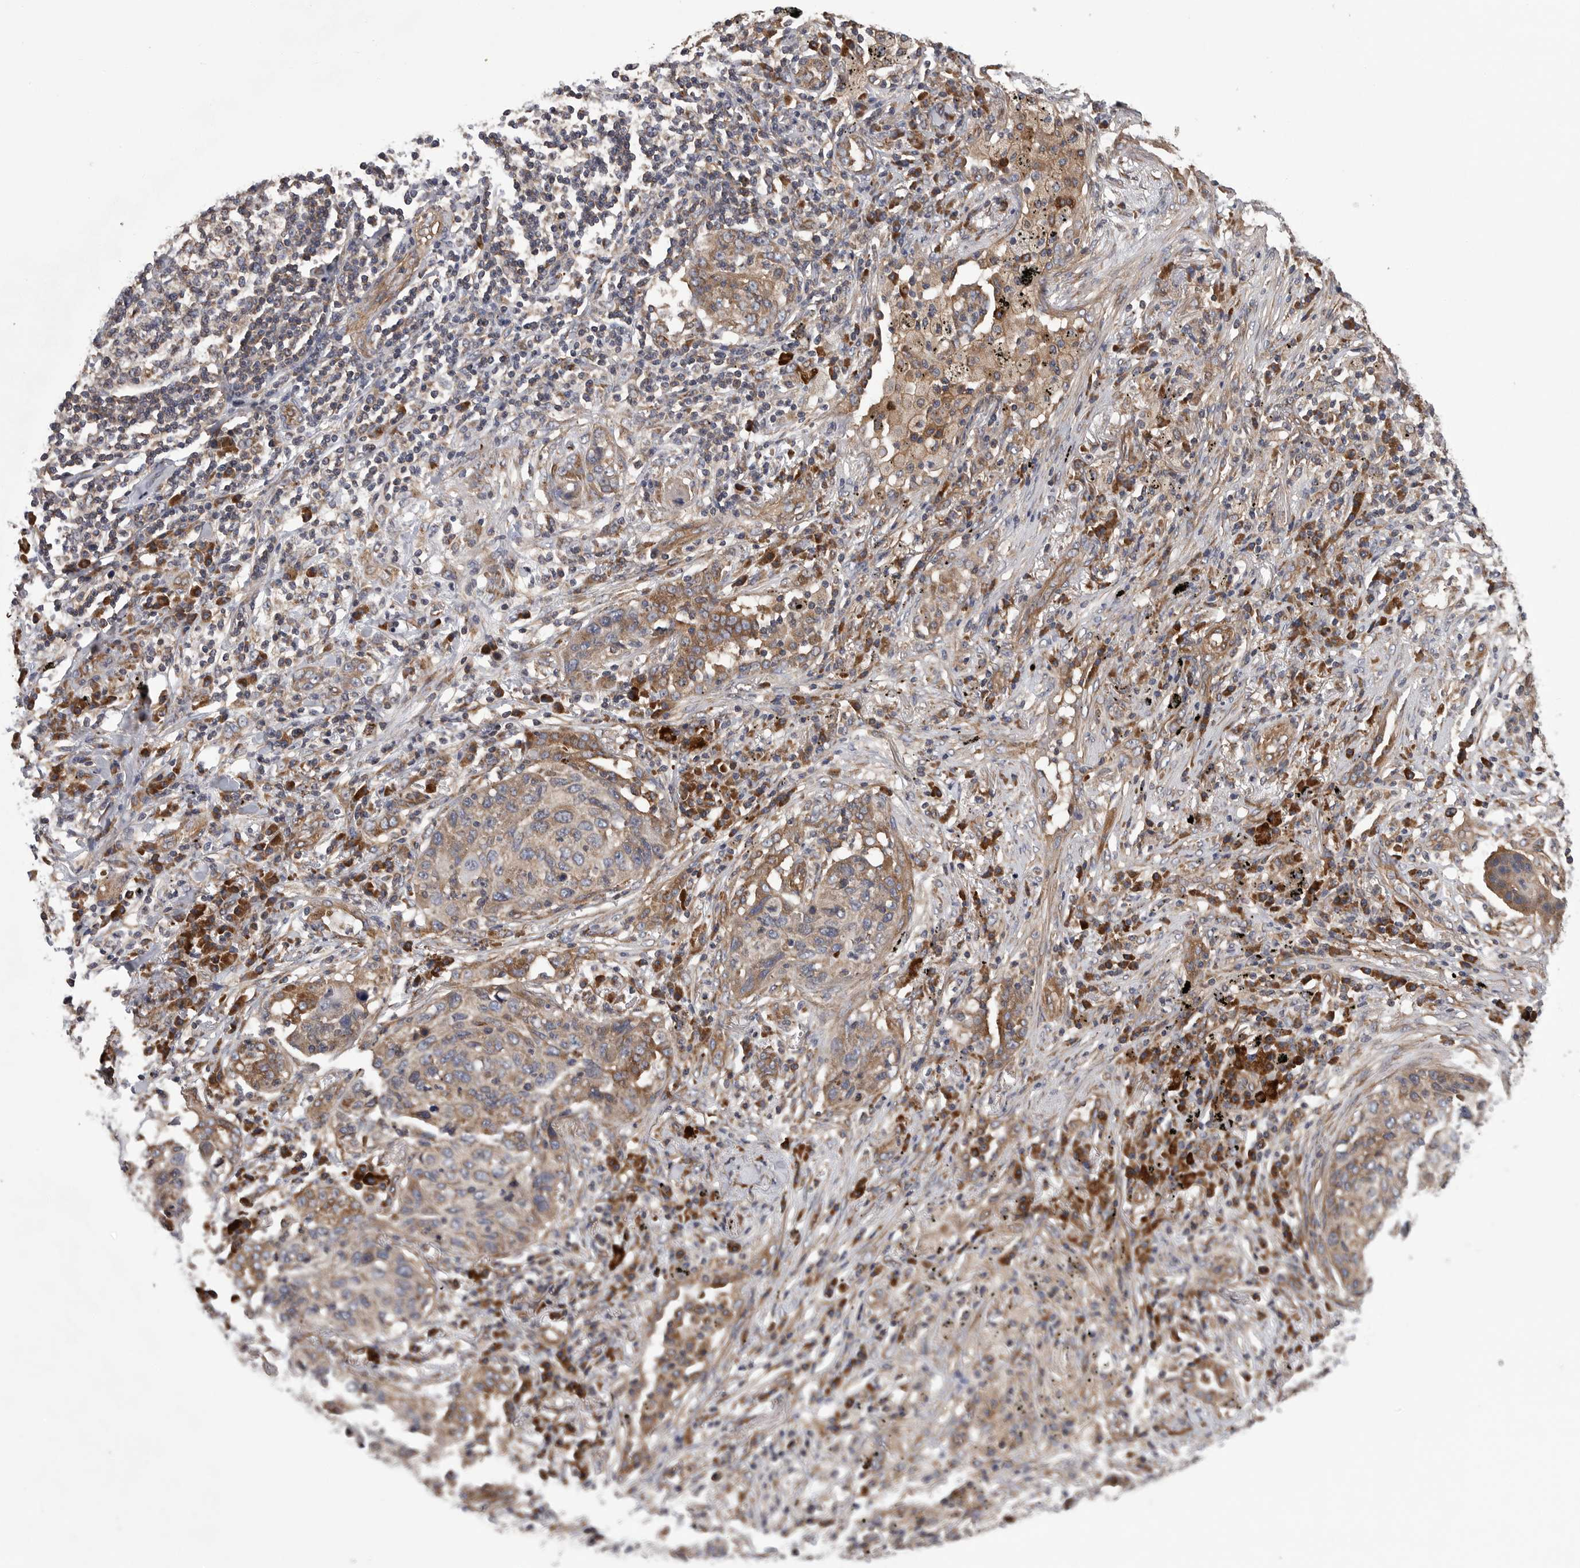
{"staining": {"intensity": "moderate", "quantity": "25%-75%", "location": "cytoplasmic/membranous"}, "tissue": "lung cancer", "cell_type": "Tumor cells", "image_type": "cancer", "snomed": [{"axis": "morphology", "description": "Squamous cell carcinoma, NOS"}, {"axis": "topography", "description": "Lung"}], "caption": "Tumor cells reveal medium levels of moderate cytoplasmic/membranous positivity in approximately 25%-75% of cells in human squamous cell carcinoma (lung).", "gene": "OXR1", "patient": {"sex": "female", "age": 63}}